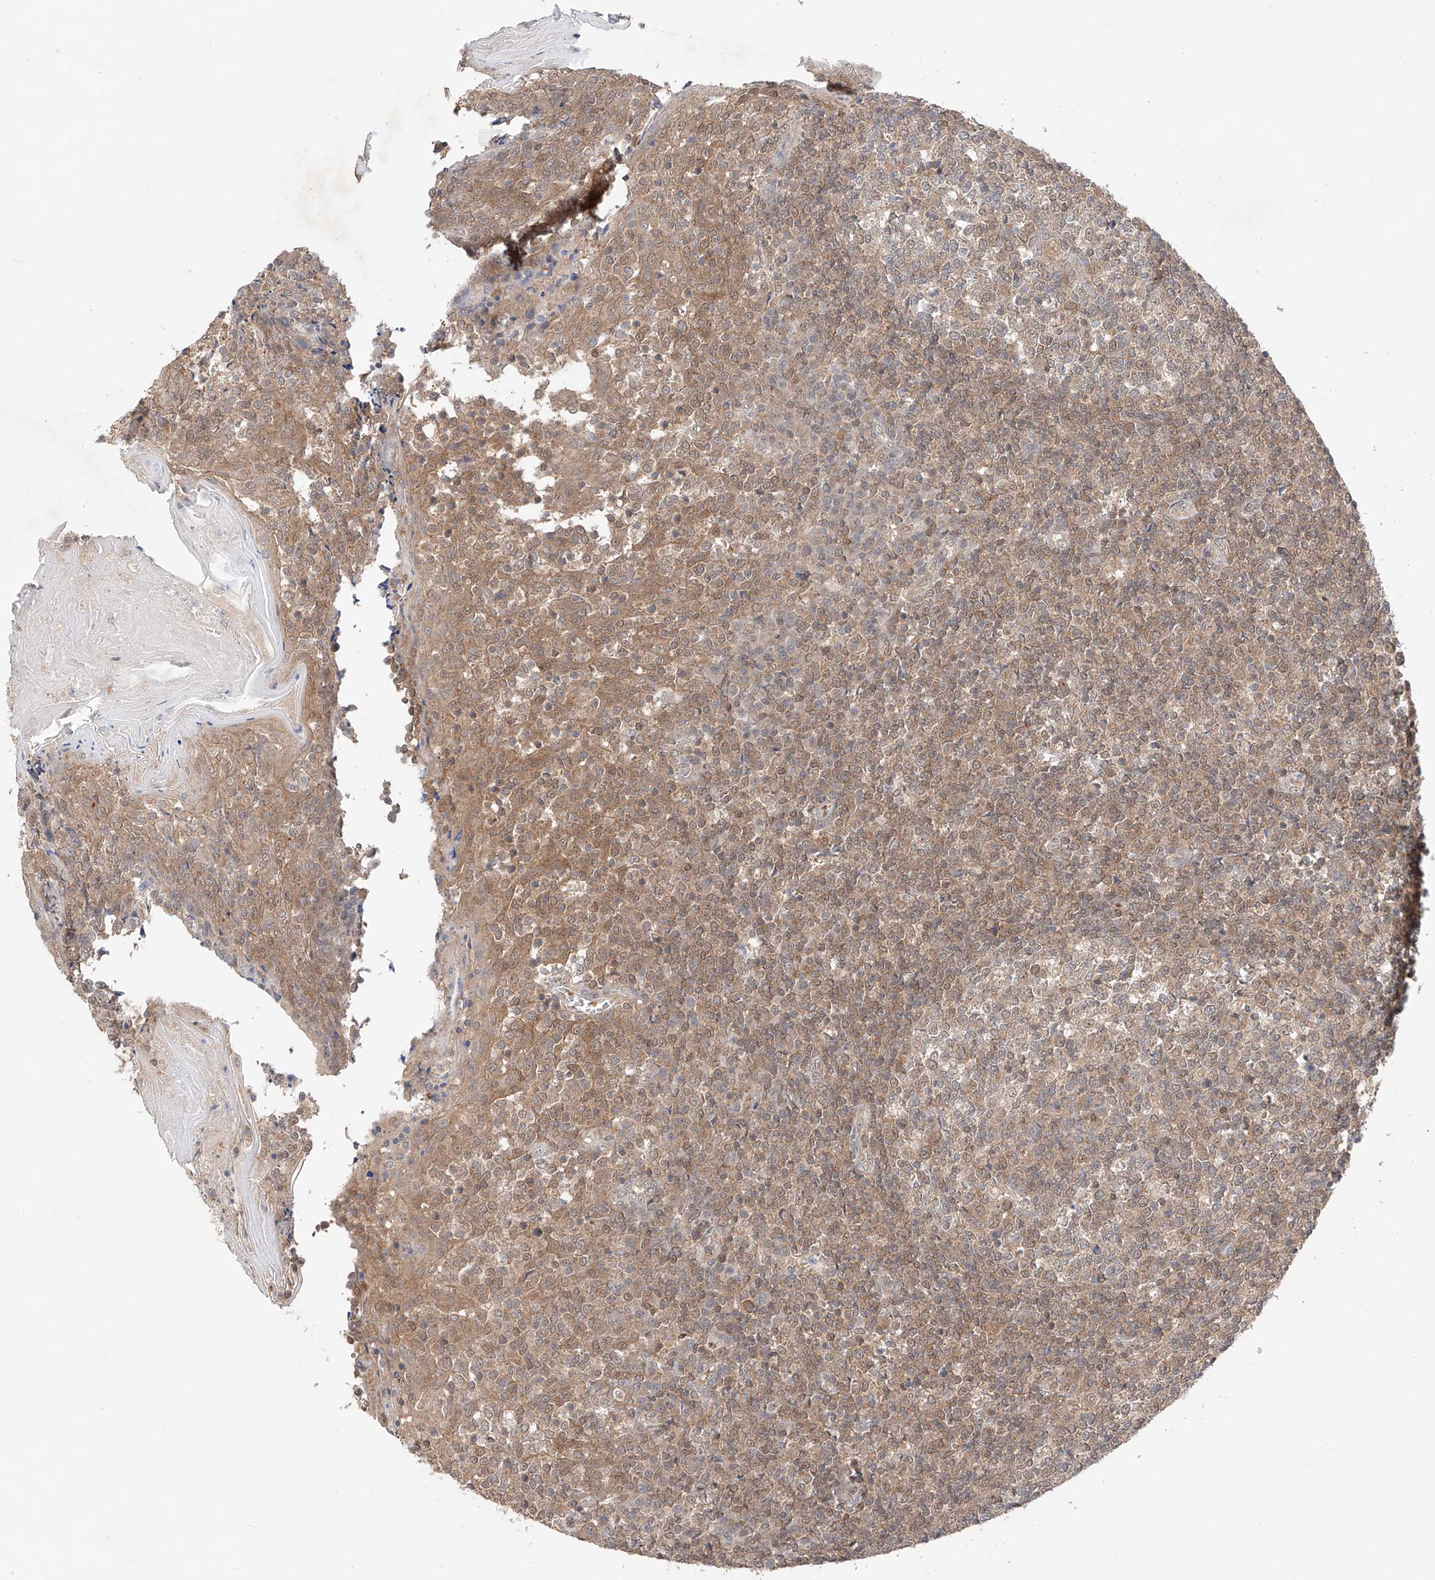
{"staining": {"intensity": "weak", "quantity": "<25%", "location": "cytoplasmic/membranous"}, "tissue": "tonsil", "cell_type": "Germinal center cells", "image_type": "normal", "snomed": [{"axis": "morphology", "description": "Normal tissue, NOS"}, {"axis": "topography", "description": "Tonsil"}], "caption": "IHC histopathology image of benign tonsil: human tonsil stained with DAB demonstrates no significant protein expression in germinal center cells. (Stains: DAB IHC with hematoxylin counter stain, Microscopy: brightfield microscopy at high magnification).", "gene": "TSR2", "patient": {"sex": "female", "age": 19}}